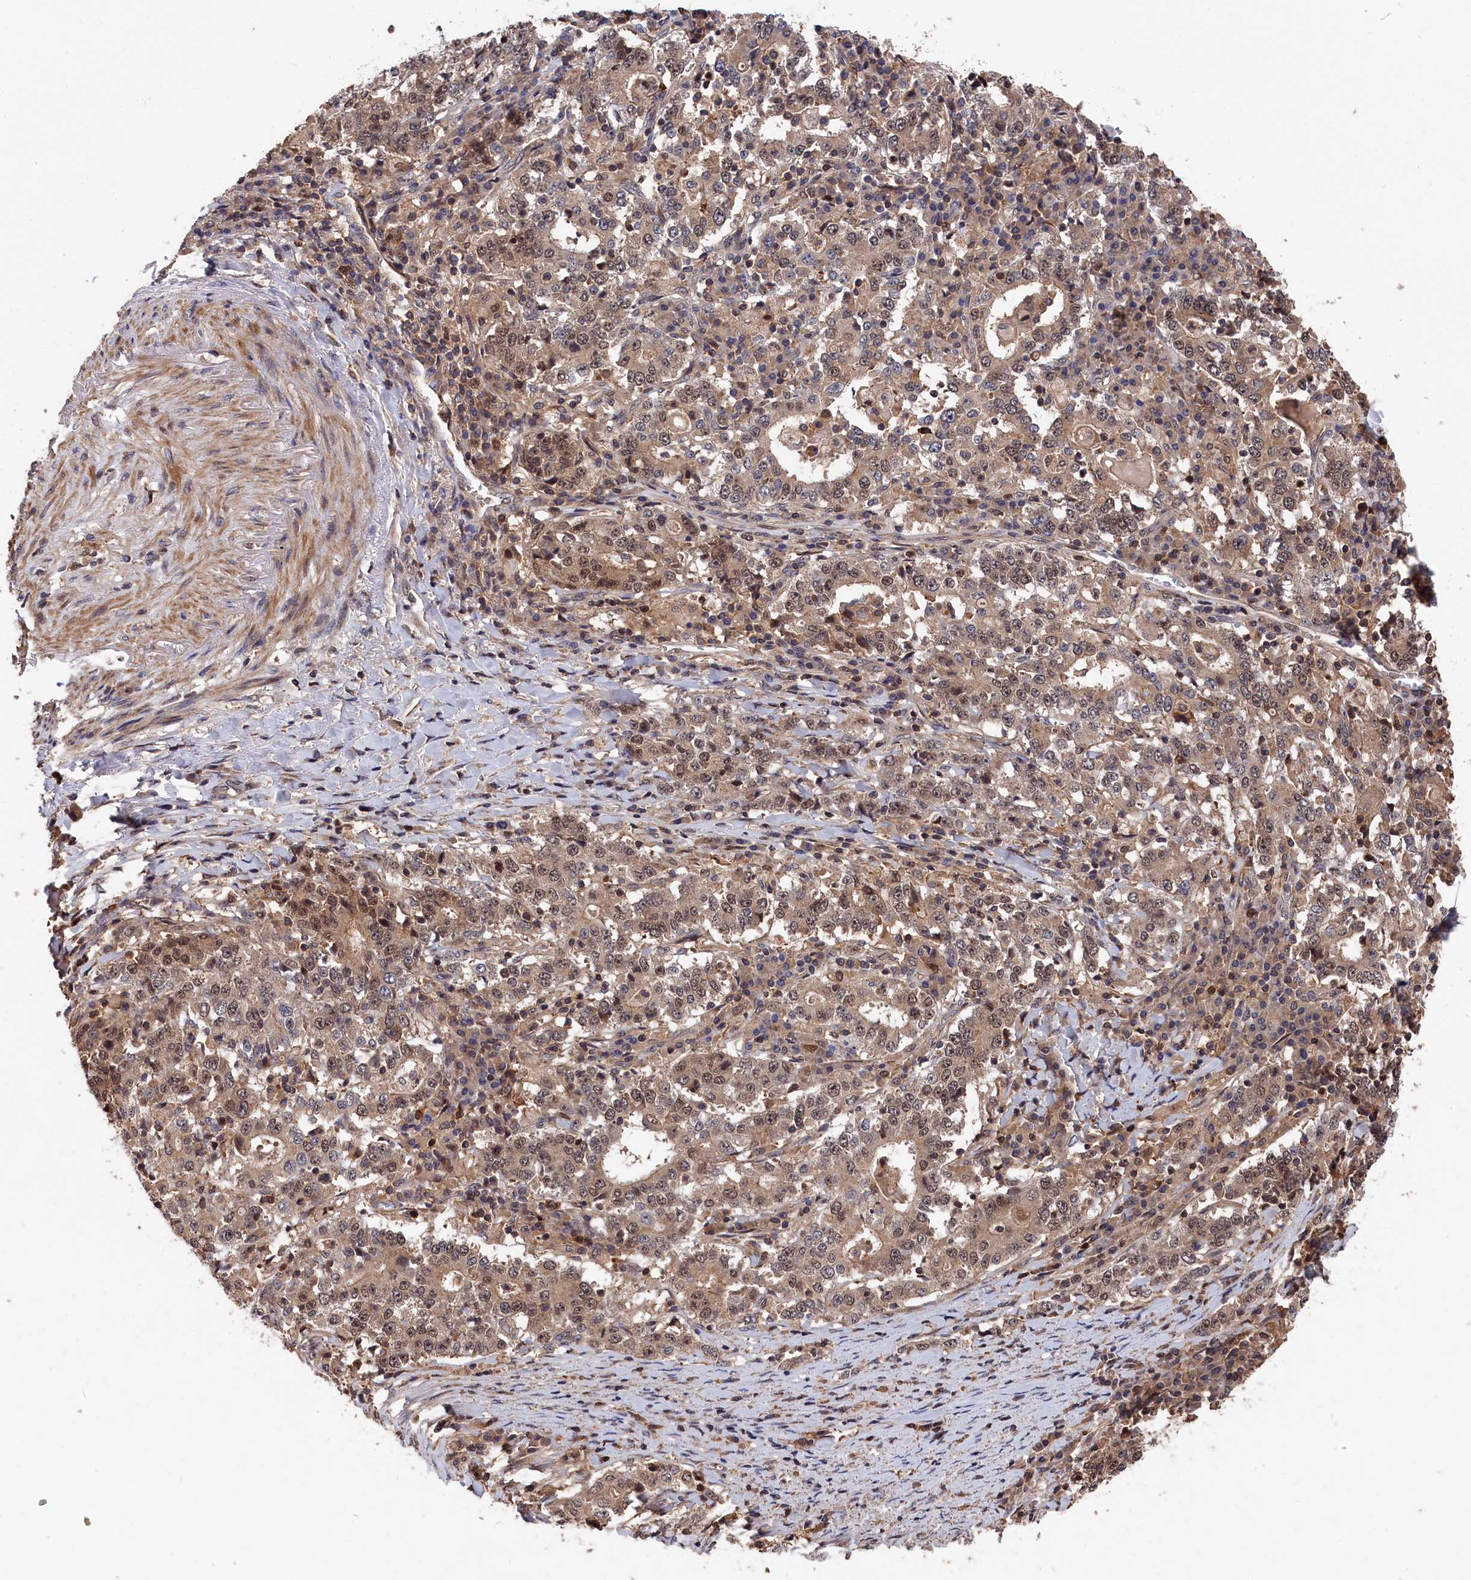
{"staining": {"intensity": "weak", "quantity": ">75%", "location": "cytoplasmic/membranous,nuclear"}, "tissue": "stomach cancer", "cell_type": "Tumor cells", "image_type": "cancer", "snomed": [{"axis": "morphology", "description": "Adenocarcinoma, NOS"}, {"axis": "topography", "description": "Stomach"}], "caption": "This is a micrograph of immunohistochemistry (IHC) staining of stomach cancer, which shows weak expression in the cytoplasmic/membranous and nuclear of tumor cells.", "gene": "RMI2", "patient": {"sex": "male", "age": 59}}